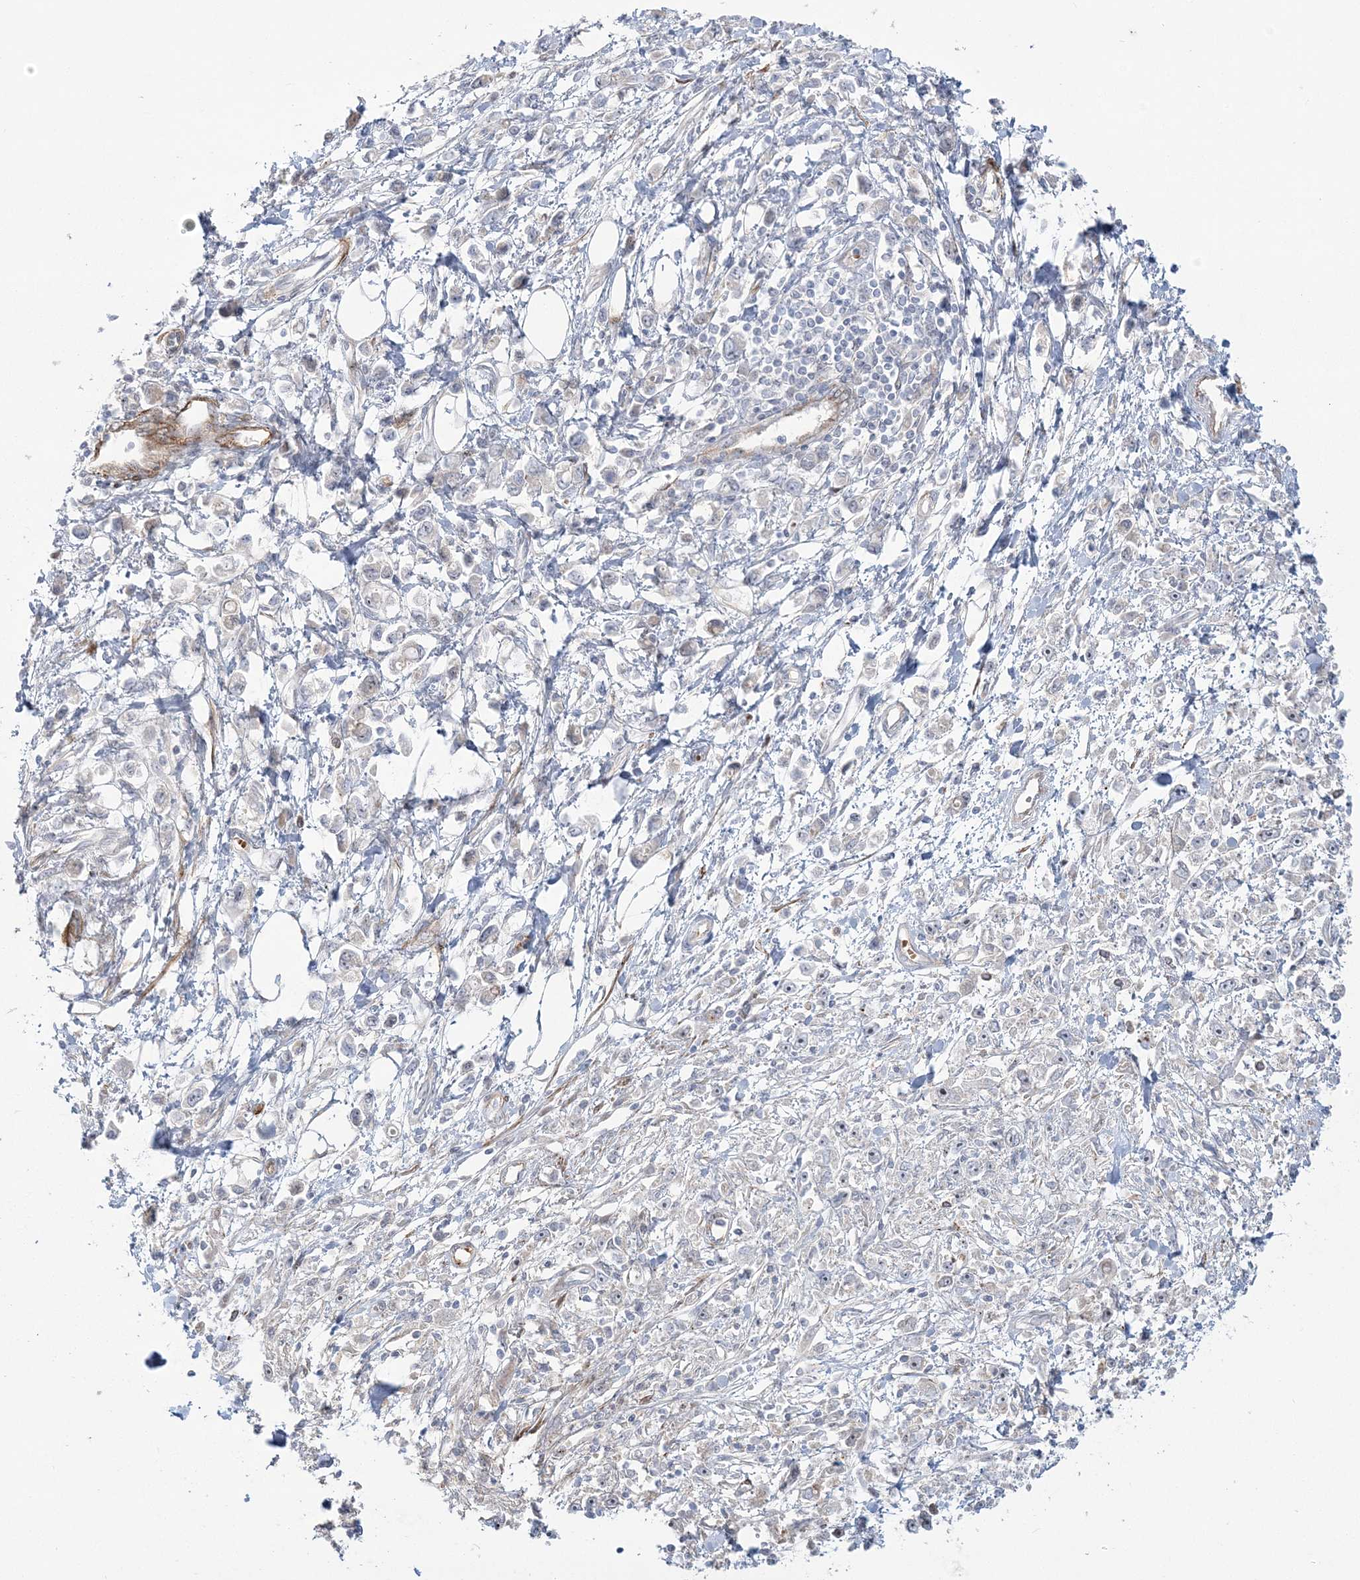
{"staining": {"intensity": "negative", "quantity": "none", "location": "none"}, "tissue": "stomach cancer", "cell_type": "Tumor cells", "image_type": "cancer", "snomed": [{"axis": "morphology", "description": "Adenocarcinoma, NOS"}, {"axis": "topography", "description": "Stomach"}], "caption": "Human stomach cancer (adenocarcinoma) stained for a protein using immunohistochemistry exhibits no expression in tumor cells.", "gene": "NUDT9", "patient": {"sex": "female", "age": 59}}